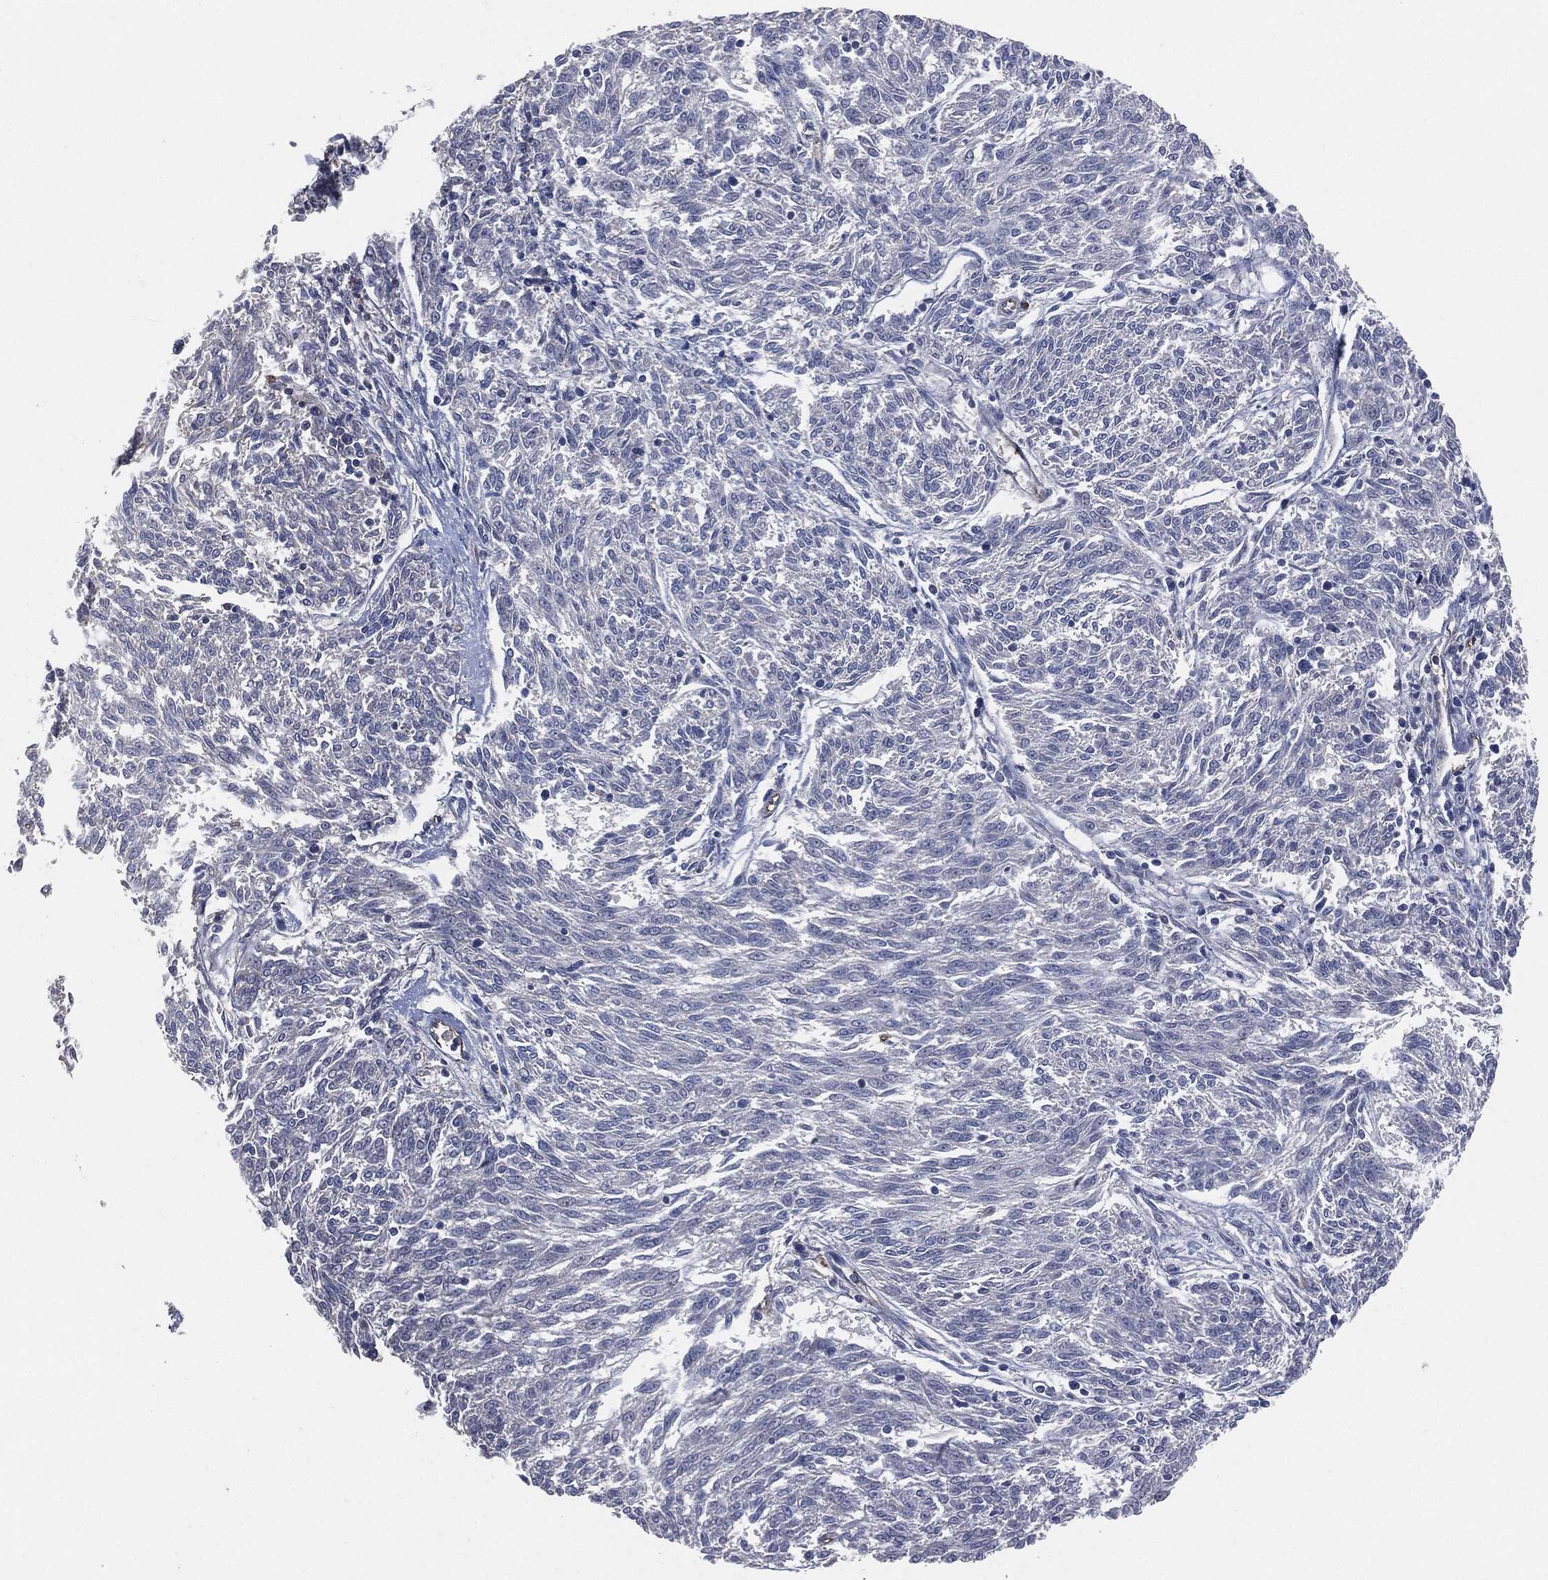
{"staining": {"intensity": "negative", "quantity": "none", "location": "none"}, "tissue": "melanoma", "cell_type": "Tumor cells", "image_type": "cancer", "snomed": [{"axis": "morphology", "description": "Malignant melanoma, NOS"}, {"axis": "topography", "description": "Skin"}], "caption": "An IHC micrograph of malignant melanoma is shown. There is no staining in tumor cells of malignant melanoma.", "gene": "APOB", "patient": {"sex": "female", "age": 72}}